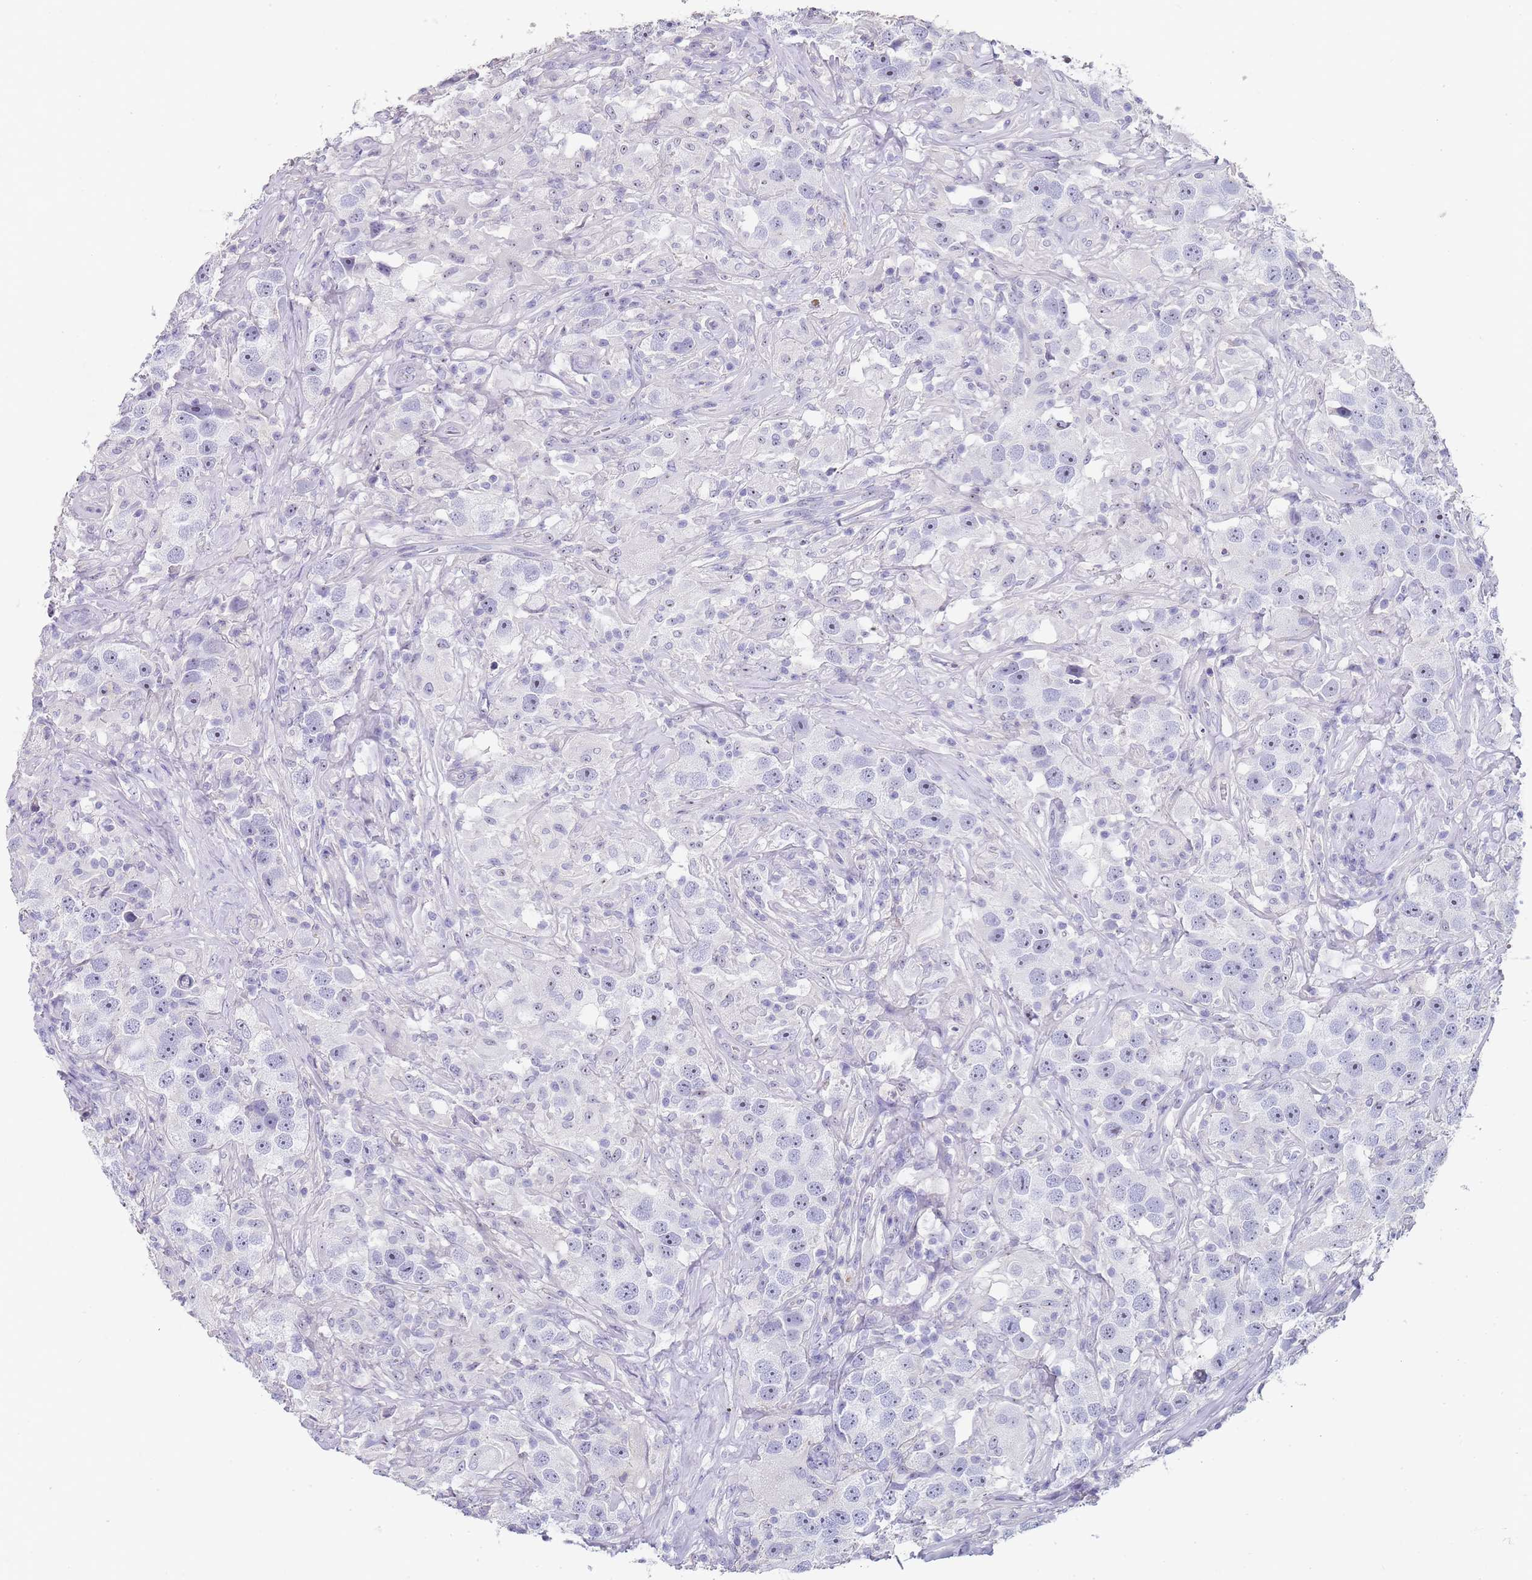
{"staining": {"intensity": "moderate", "quantity": "<25%", "location": "nuclear"}, "tissue": "testis cancer", "cell_type": "Tumor cells", "image_type": "cancer", "snomed": [{"axis": "morphology", "description": "Seminoma, NOS"}, {"axis": "topography", "description": "Testis"}], "caption": "A low amount of moderate nuclear positivity is identified in approximately <25% of tumor cells in testis cancer (seminoma) tissue.", "gene": "NOP14", "patient": {"sex": "male", "age": 49}}